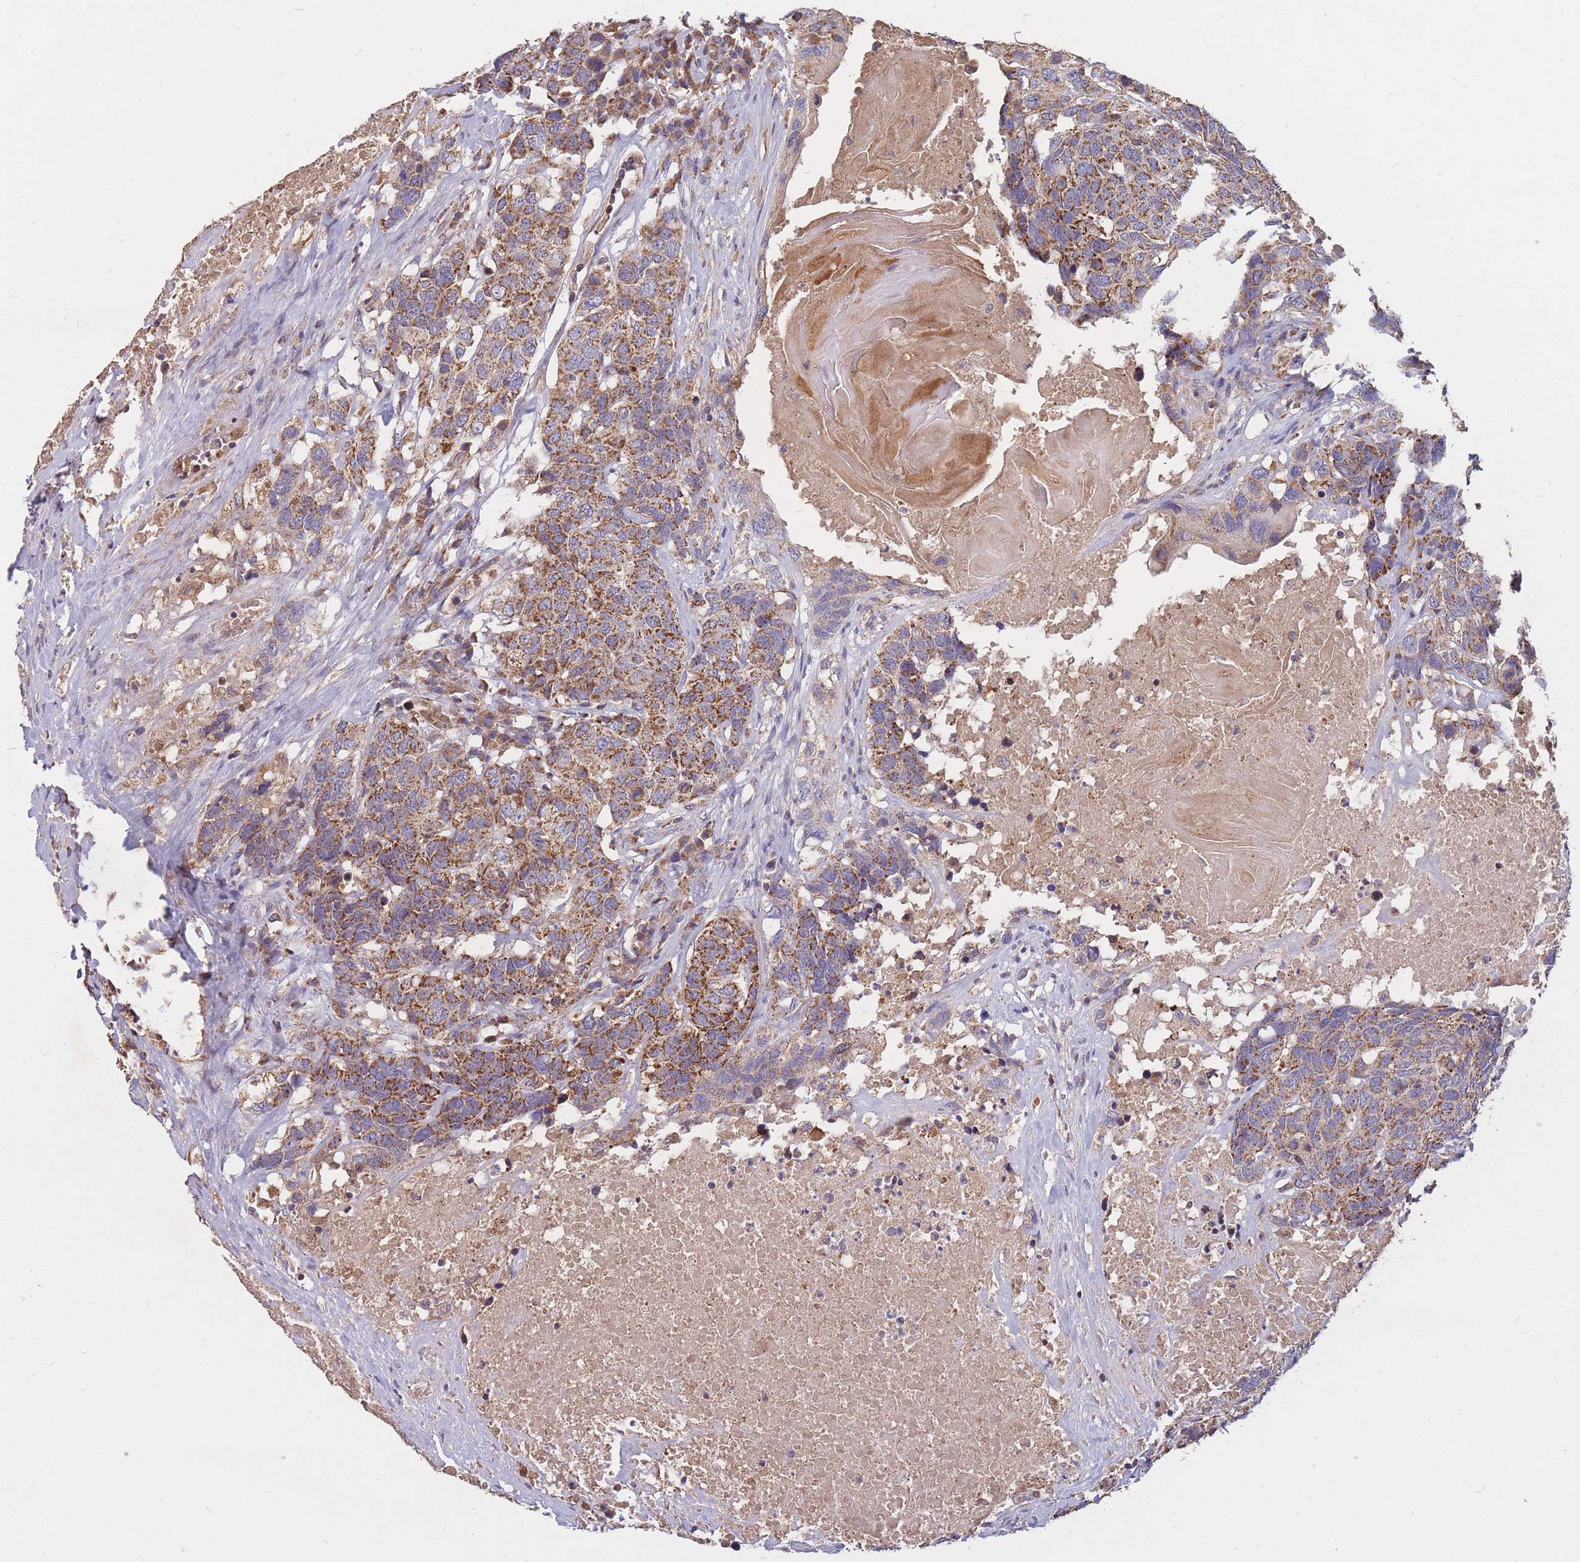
{"staining": {"intensity": "strong", "quantity": ">75%", "location": "cytoplasmic/membranous"}, "tissue": "head and neck cancer", "cell_type": "Tumor cells", "image_type": "cancer", "snomed": [{"axis": "morphology", "description": "Squamous cell carcinoma, NOS"}, {"axis": "topography", "description": "Head-Neck"}], "caption": "This is a micrograph of immunohistochemistry staining of squamous cell carcinoma (head and neck), which shows strong staining in the cytoplasmic/membranous of tumor cells.", "gene": "PTPMT1", "patient": {"sex": "male", "age": 66}}